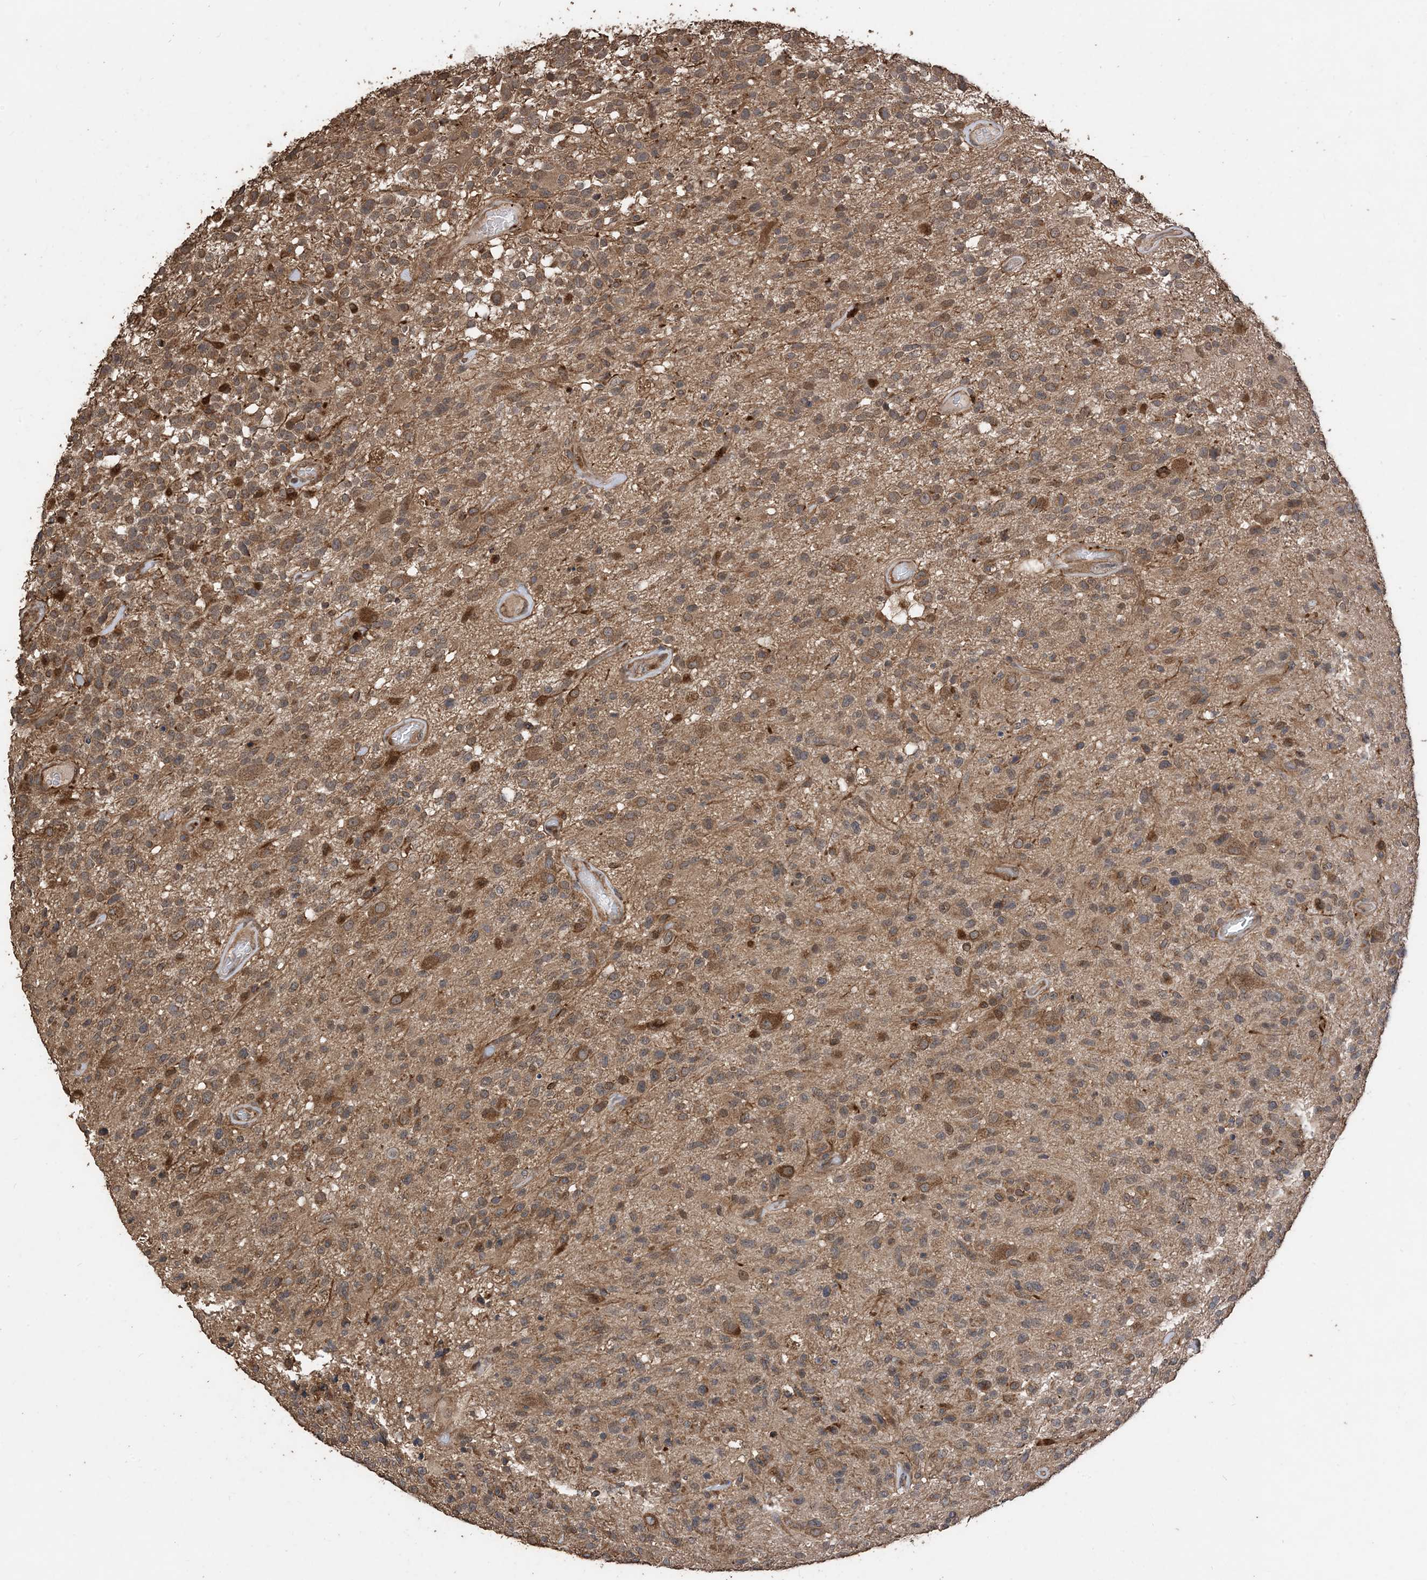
{"staining": {"intensity": "moderate", "quantity": ">75%", "location": "cytoplasmic/membranous"}, "tissue": "glioma", "cell_type": "Tumor cells", "image_type": "cancer", "snomed": [{"axis": "morphology", "description": "Glioma, malignant, High grade"}, {"axis": "morphology", "description": "Glioblastoma, NOS"}, {"axis": "topography", "description": "Brain"}], "caption": "Protein analysis of glioma tissue exhibits moderate cytoplasmic/membranous positivity in about >75% of tumor cells.", "gene": "ZKSCAN5", "patient": {"sex": "male", "age": 60}}